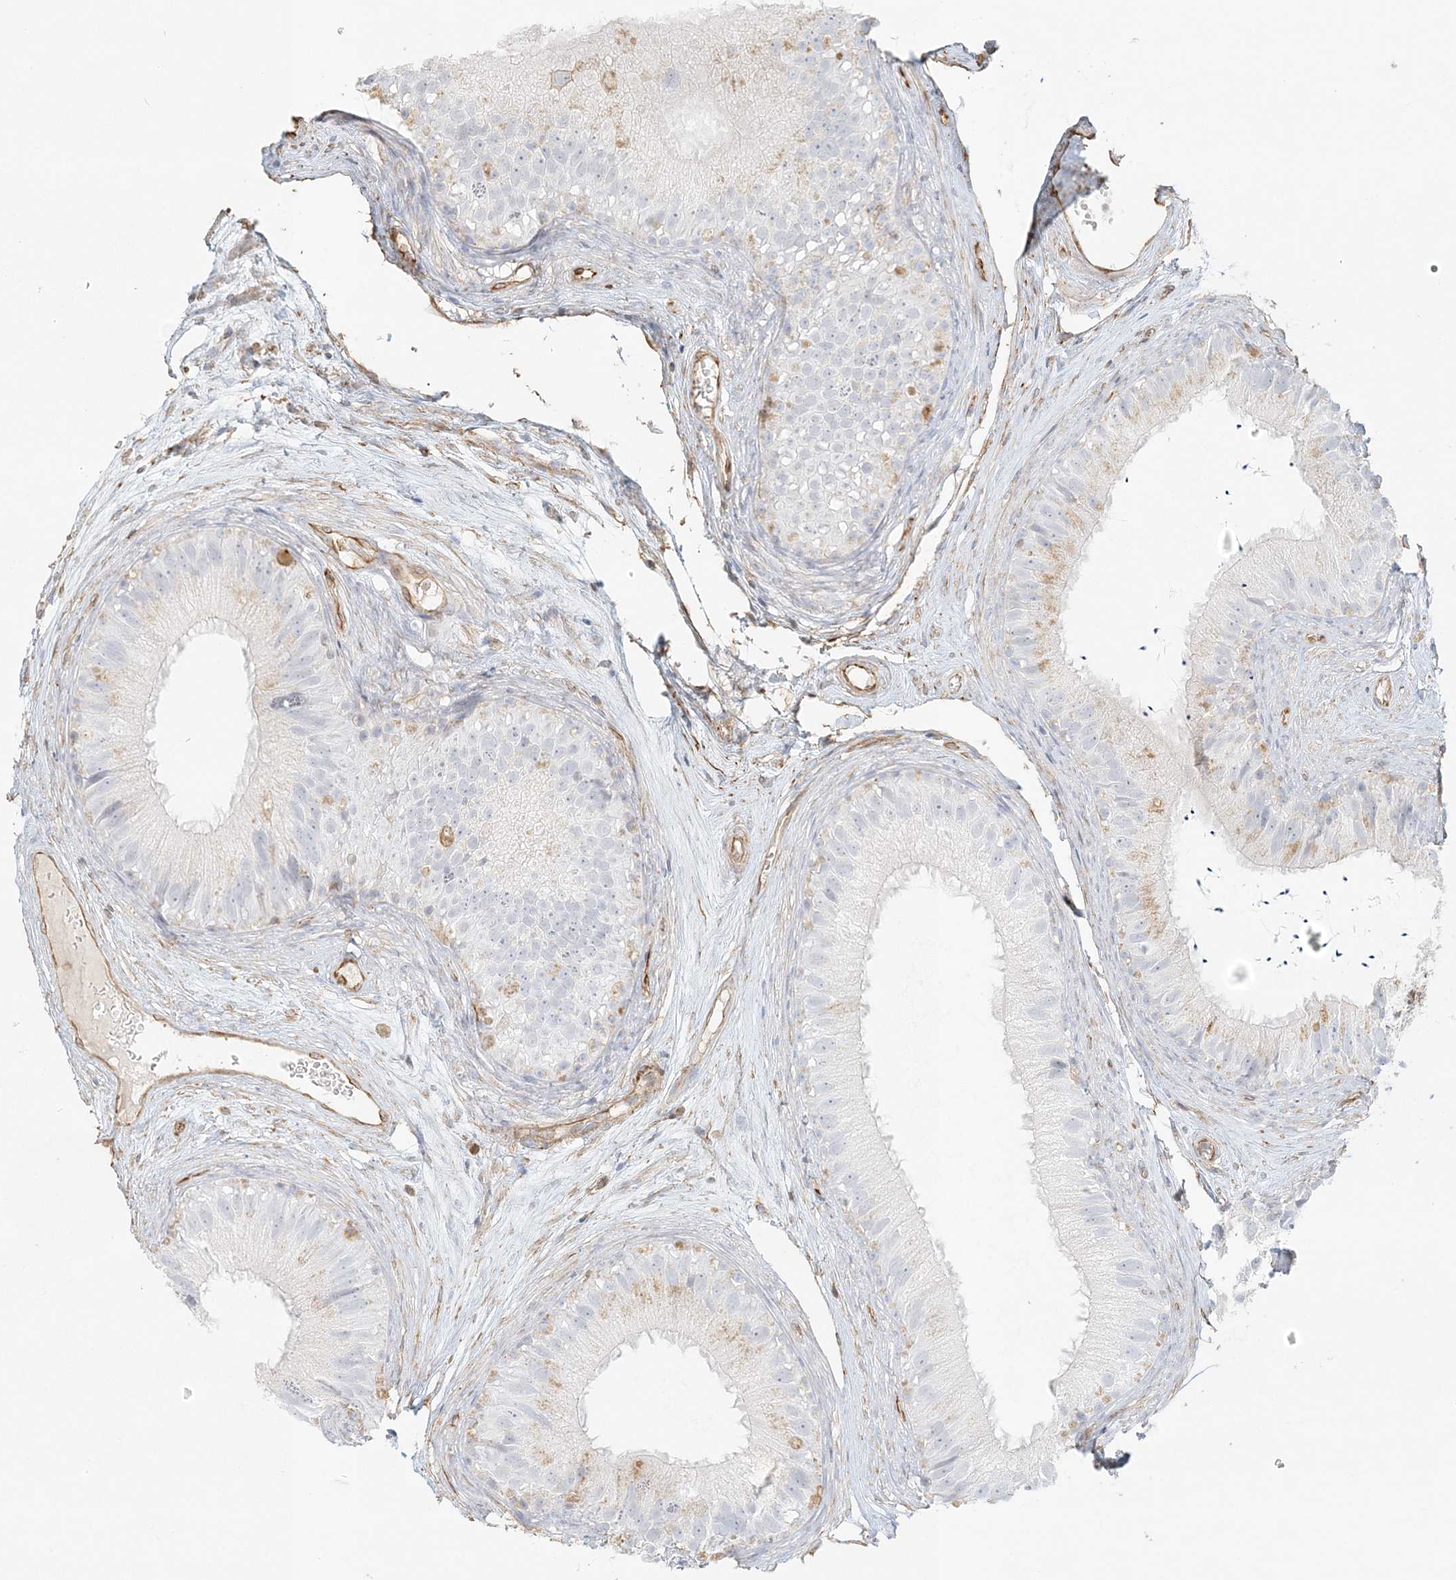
{"staining": {"intensity": "negative", "quantity": "none", "location": "none"}, "tissue": "epididymis", "cell_type": "Glandular cells", "image_type": "normal", "snomed": [{"axis": "morphology", "description": "Normal tissue, NOS"}, {"axis": "topography", "description": "Epididymis"}], "caption": "A photomicrograph of human epididymis is negative for staining in glandular cells. (Stains: DAB immunohistochemistry (IHC) with hematoxylin counter stain, Microscopy: brightfield microscopy at high magnification).", "gene": "DMRTB1", "patient": {"sex": "male", "age": 77}}